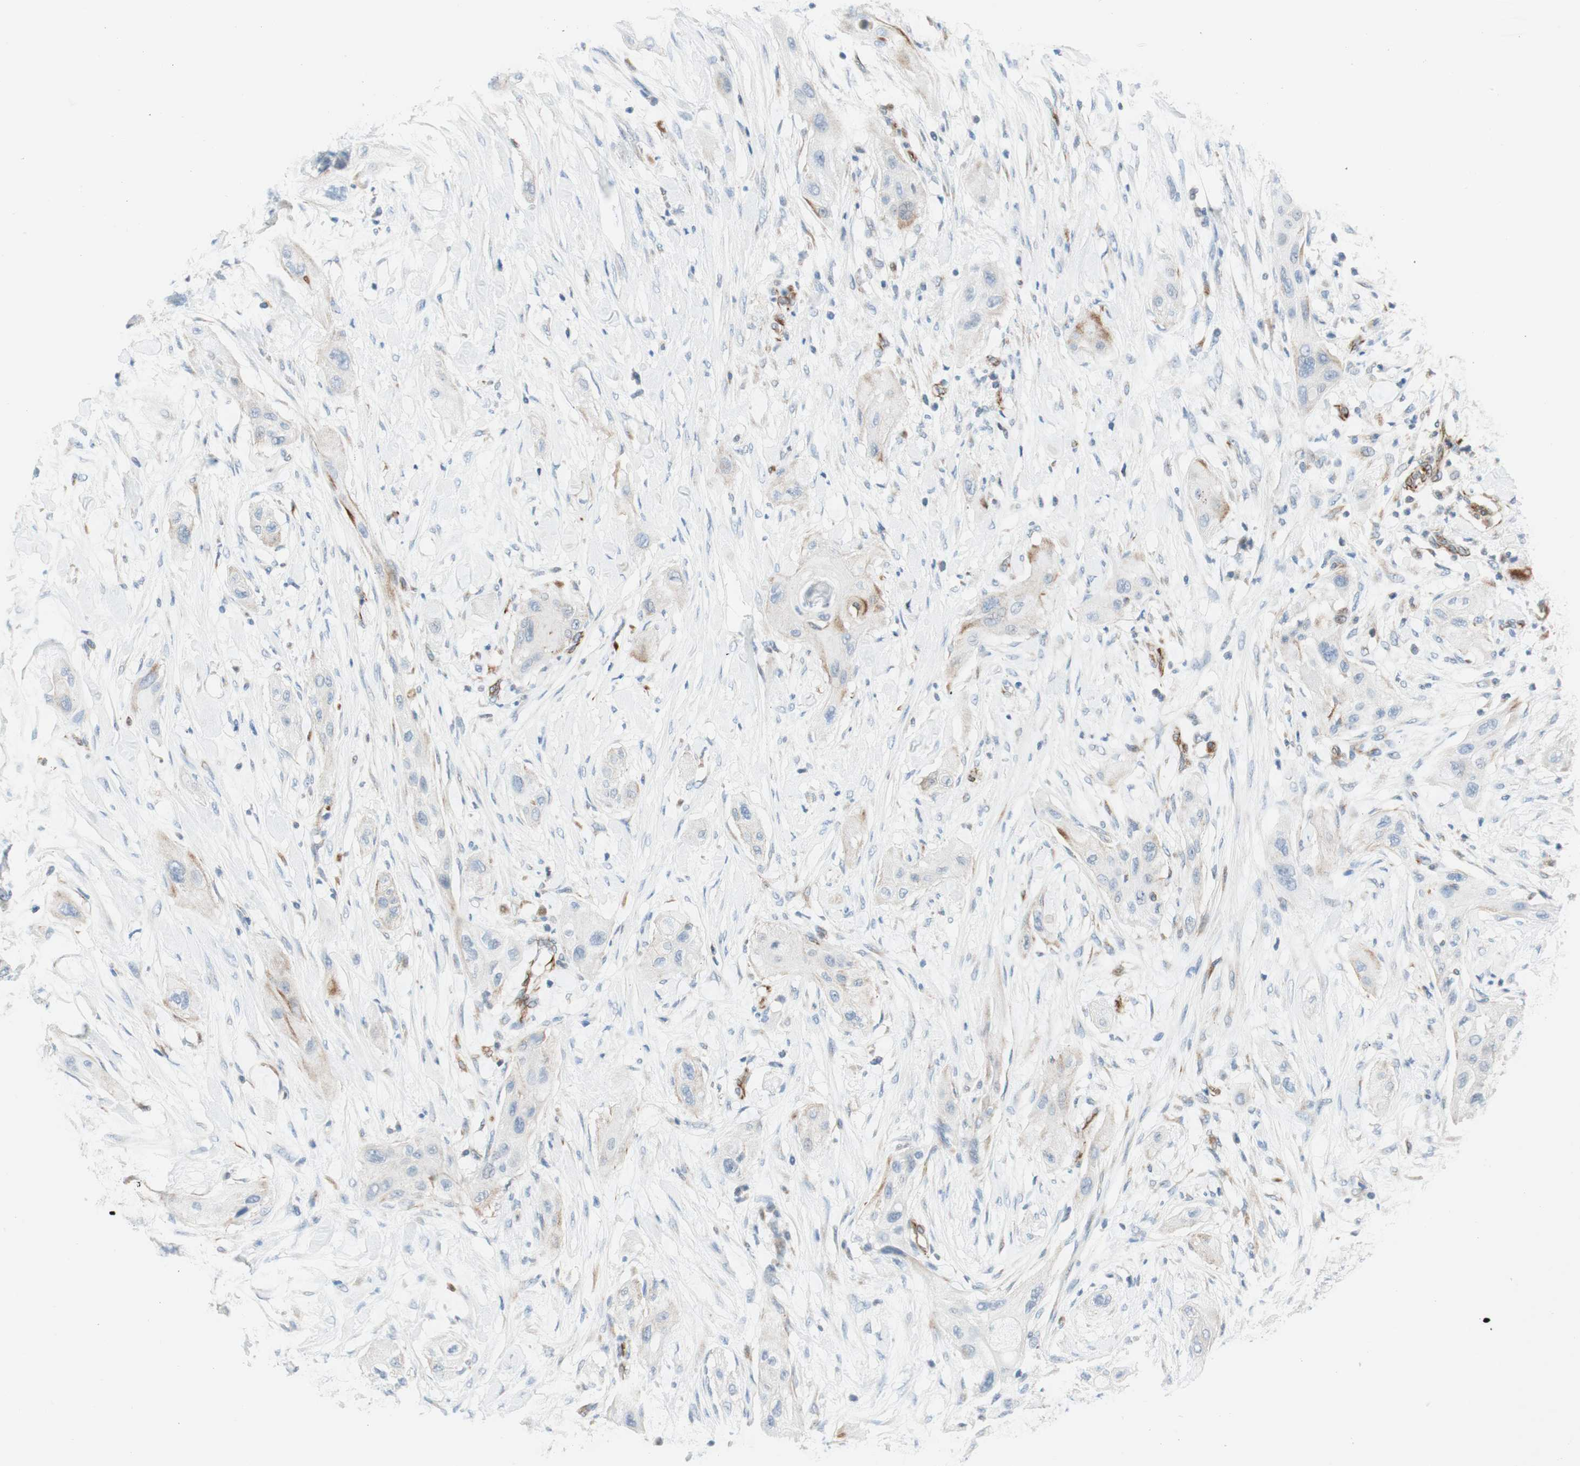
{"staining": {"intensity": "weak", "quantity": "25%-75%", "location": "cytoplasmic/membranous"}, "tissue": "lung cancer", "cell_type": "Tumor cells", "image_type": "cancer", "snomed": [{"axis": "morphology", "description": "Squamous cell carcinoma, NOS"}, {"axis": "topography", "description": "Lung"}], "caption": "Human squamous cell carcinoma (lung) stained with a protein marker demonstrates weak staining in tumor cells.", "gene": "POU2AF1", "patient": {"sex": "female", "age": 47}}